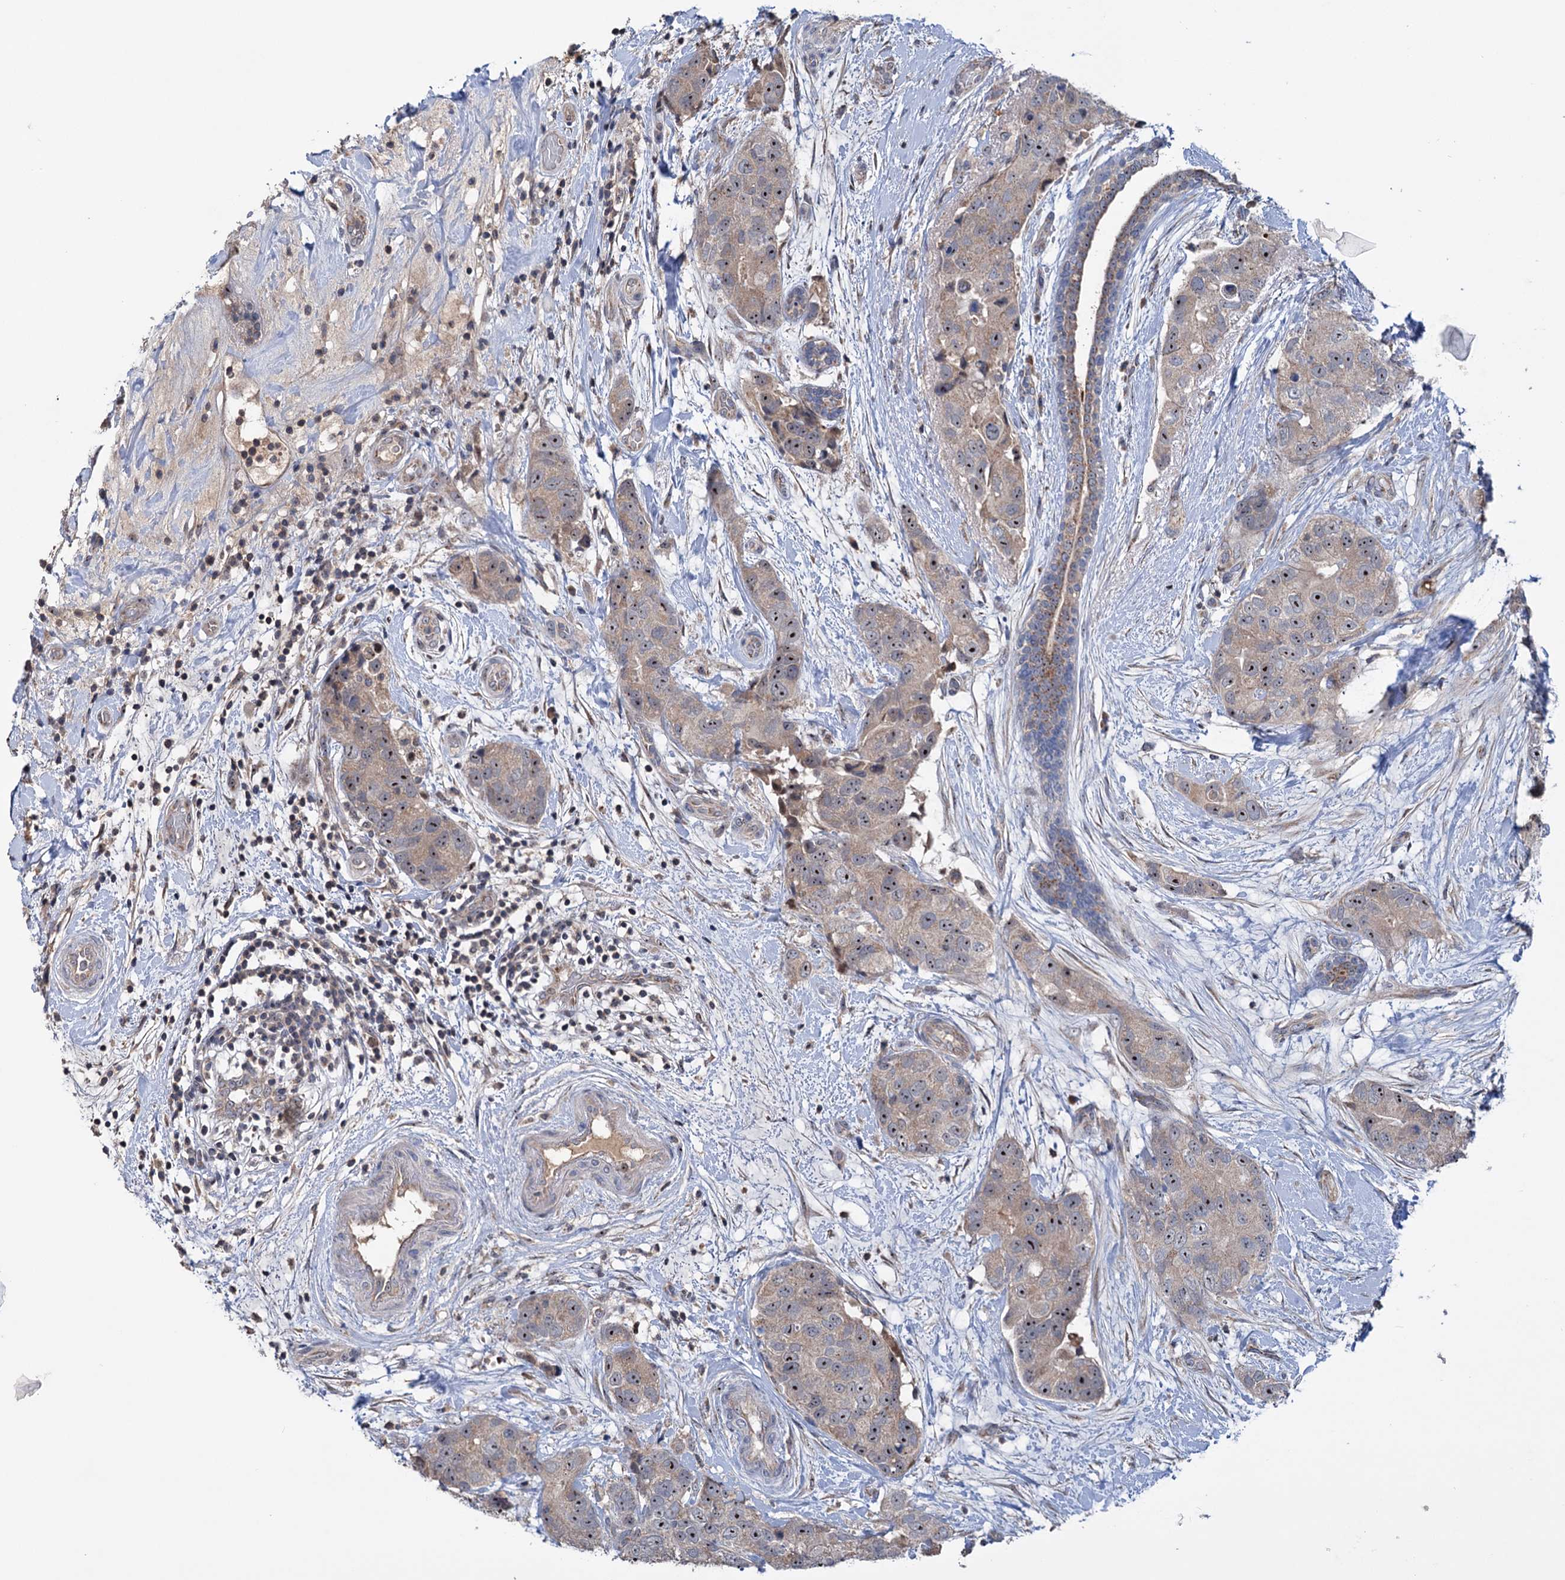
{"staining": {"intensity": "moderate", "quantity": "25%-75%", "location": "cytoplasmic/membranous,nuclear"}, "tissue": "breast cancer", "cell_type": "Tumor cells", "image_type": "cancer", "snomed": [{"axis": "morphology", "description": "Duct carcinoma"}, {"axis": "topography", "description": "Breast"}], "caption": "The immunohistochemical stain highlights moderate cytoplasmic/membranous and nuclear staining in tumor cells of infiltrating ductal carcinoma (breast) tissue. (IHC, brightfield microscopy, high magnification).", "gene": "HTR3B", "patient": {"sex": "female", "age": 62}}